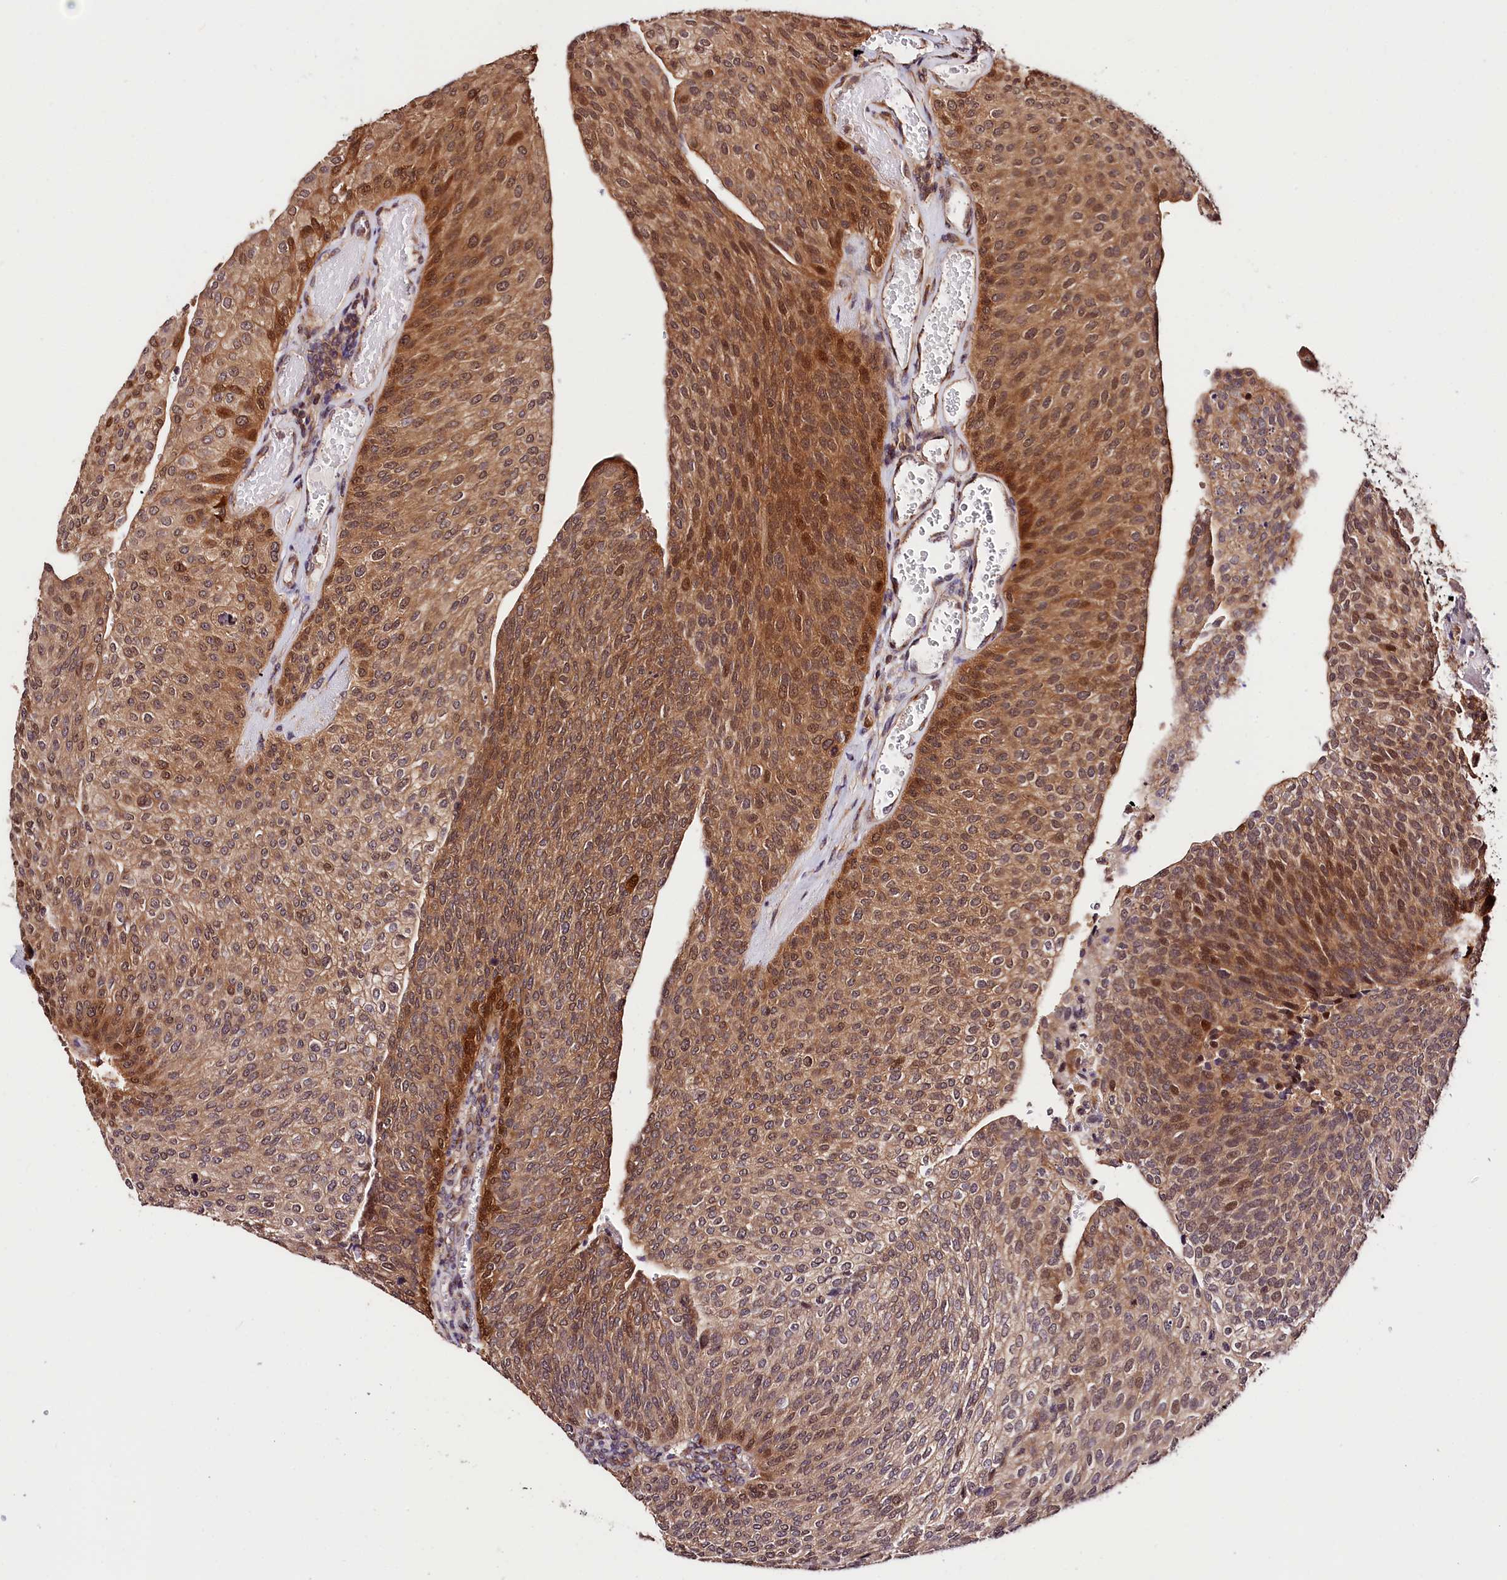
{"staining": {"intensity": "moderate", "quantity": "25%-75%", "location": "cytoplasmic/membranous,nuclear"}, "tissue": "urothelial cancer", "cell_type": "Tumor cells", "image_type": "cancer", "snomed": [{"axis": "morphology", "description": "Urothelial carcinoma, High grade"}, {"axis": "topography", "description": "Urinary bladder"}], "caption": "Brown immunohistochemical staining in urothelial carcinoma (high-grade) displays moderate cytoplasmic/membranous and nuclear positivity in approximately 25%-75% of tumor cells.", "gene": "CHORDC1", "patient": {"sex": "female", "age": 79}}